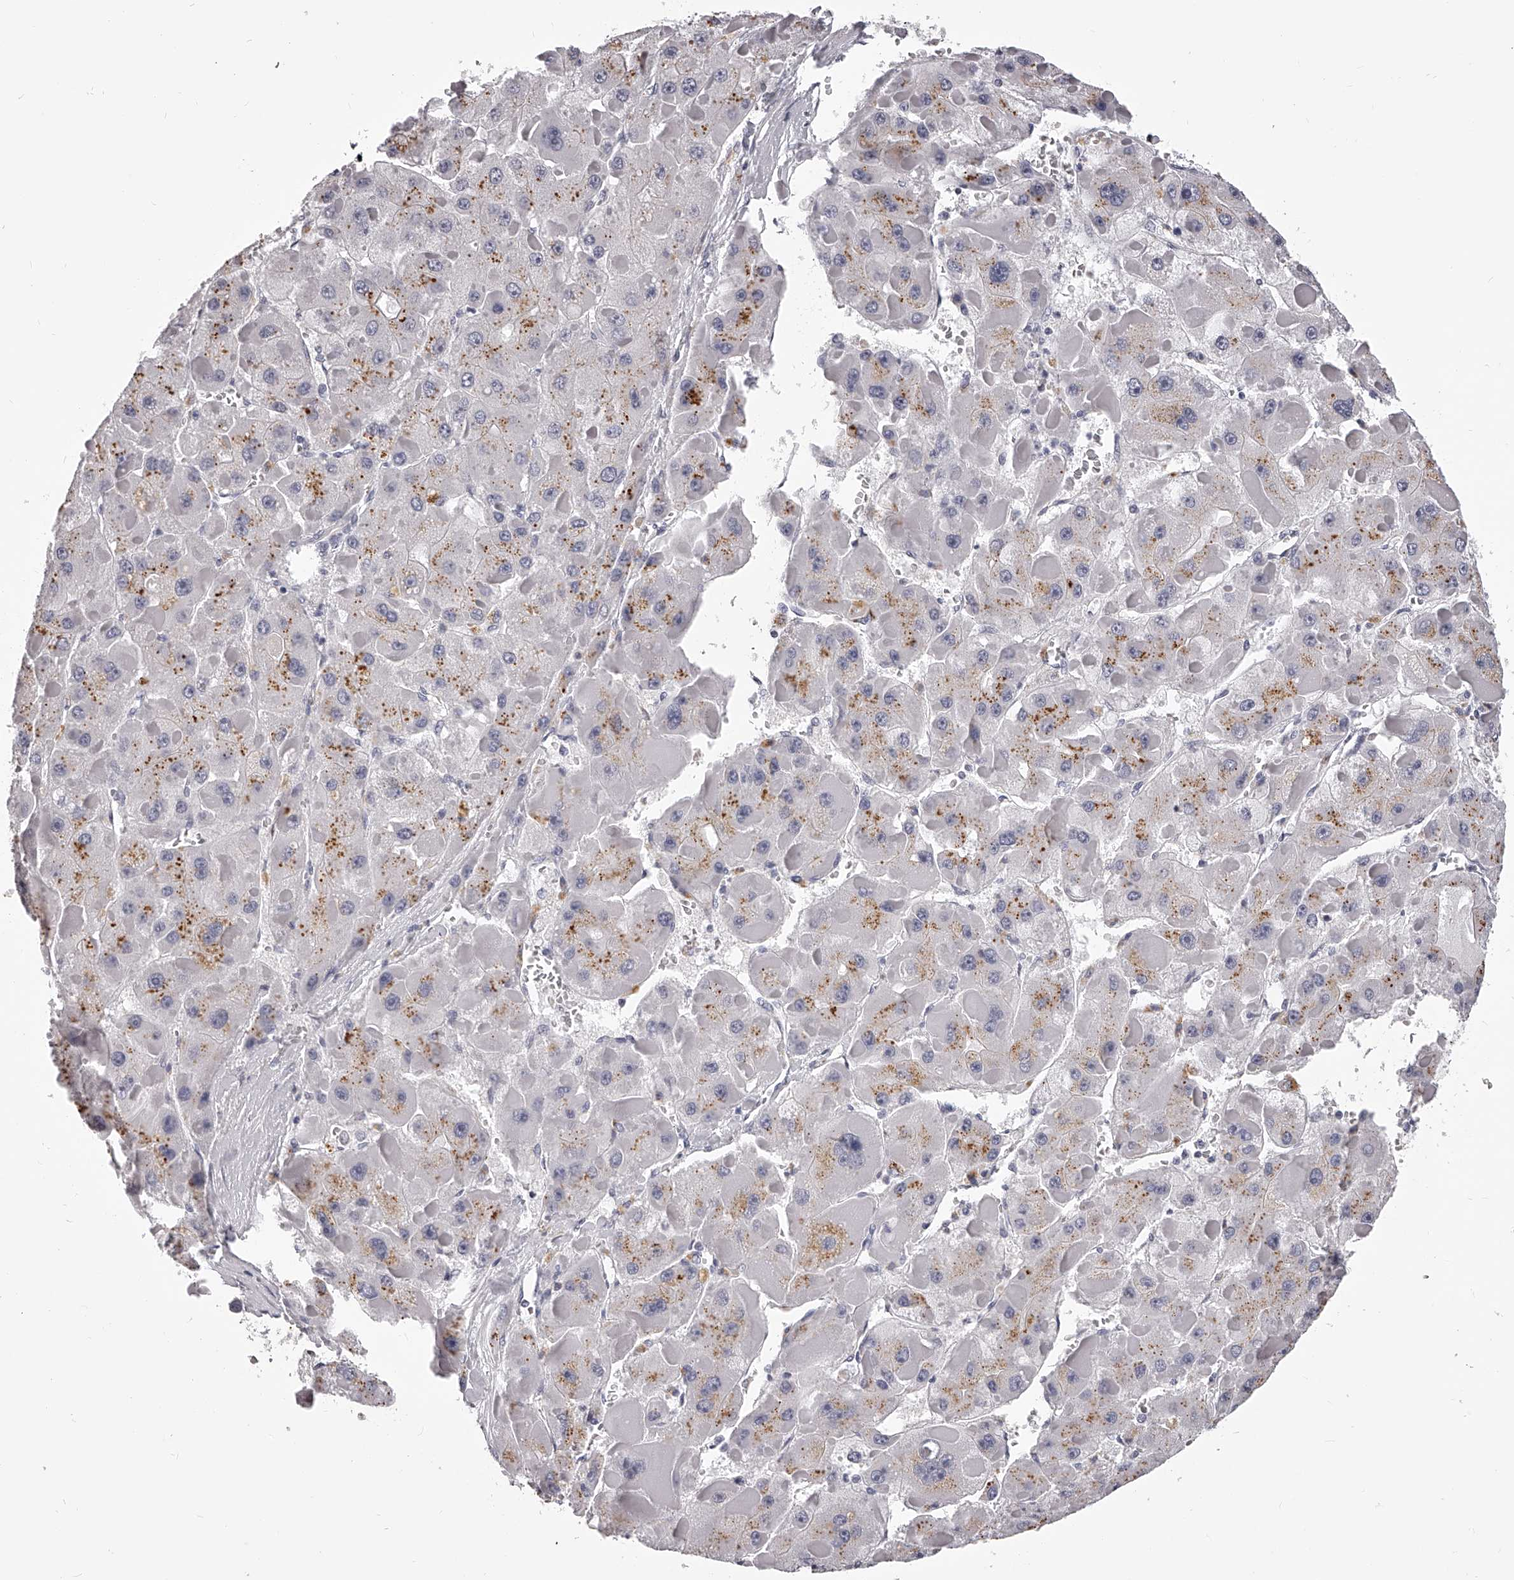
{"staining": {"intensity": "moderate", "quantity": "<25%", "location": "cytoplasmic/membranous"}, "tissue": "liver cancer", "cell_type": "Tumor cells", "image_type": "cancer", "snomed": [{"axis": "morphology", "description": "Carcinoma, Hepatocellular, NOS"}, {"axis": "topography", "description": "Liver"}], "caption": "Immunohistochemistry of liver hepatocellular carcinoma displays low levels of moderate cytoplasmic/membranous expression in approximately <25% of tumor cells.", "gene": "DMRT1", "patient": {"sex": "female", "age": 73}}